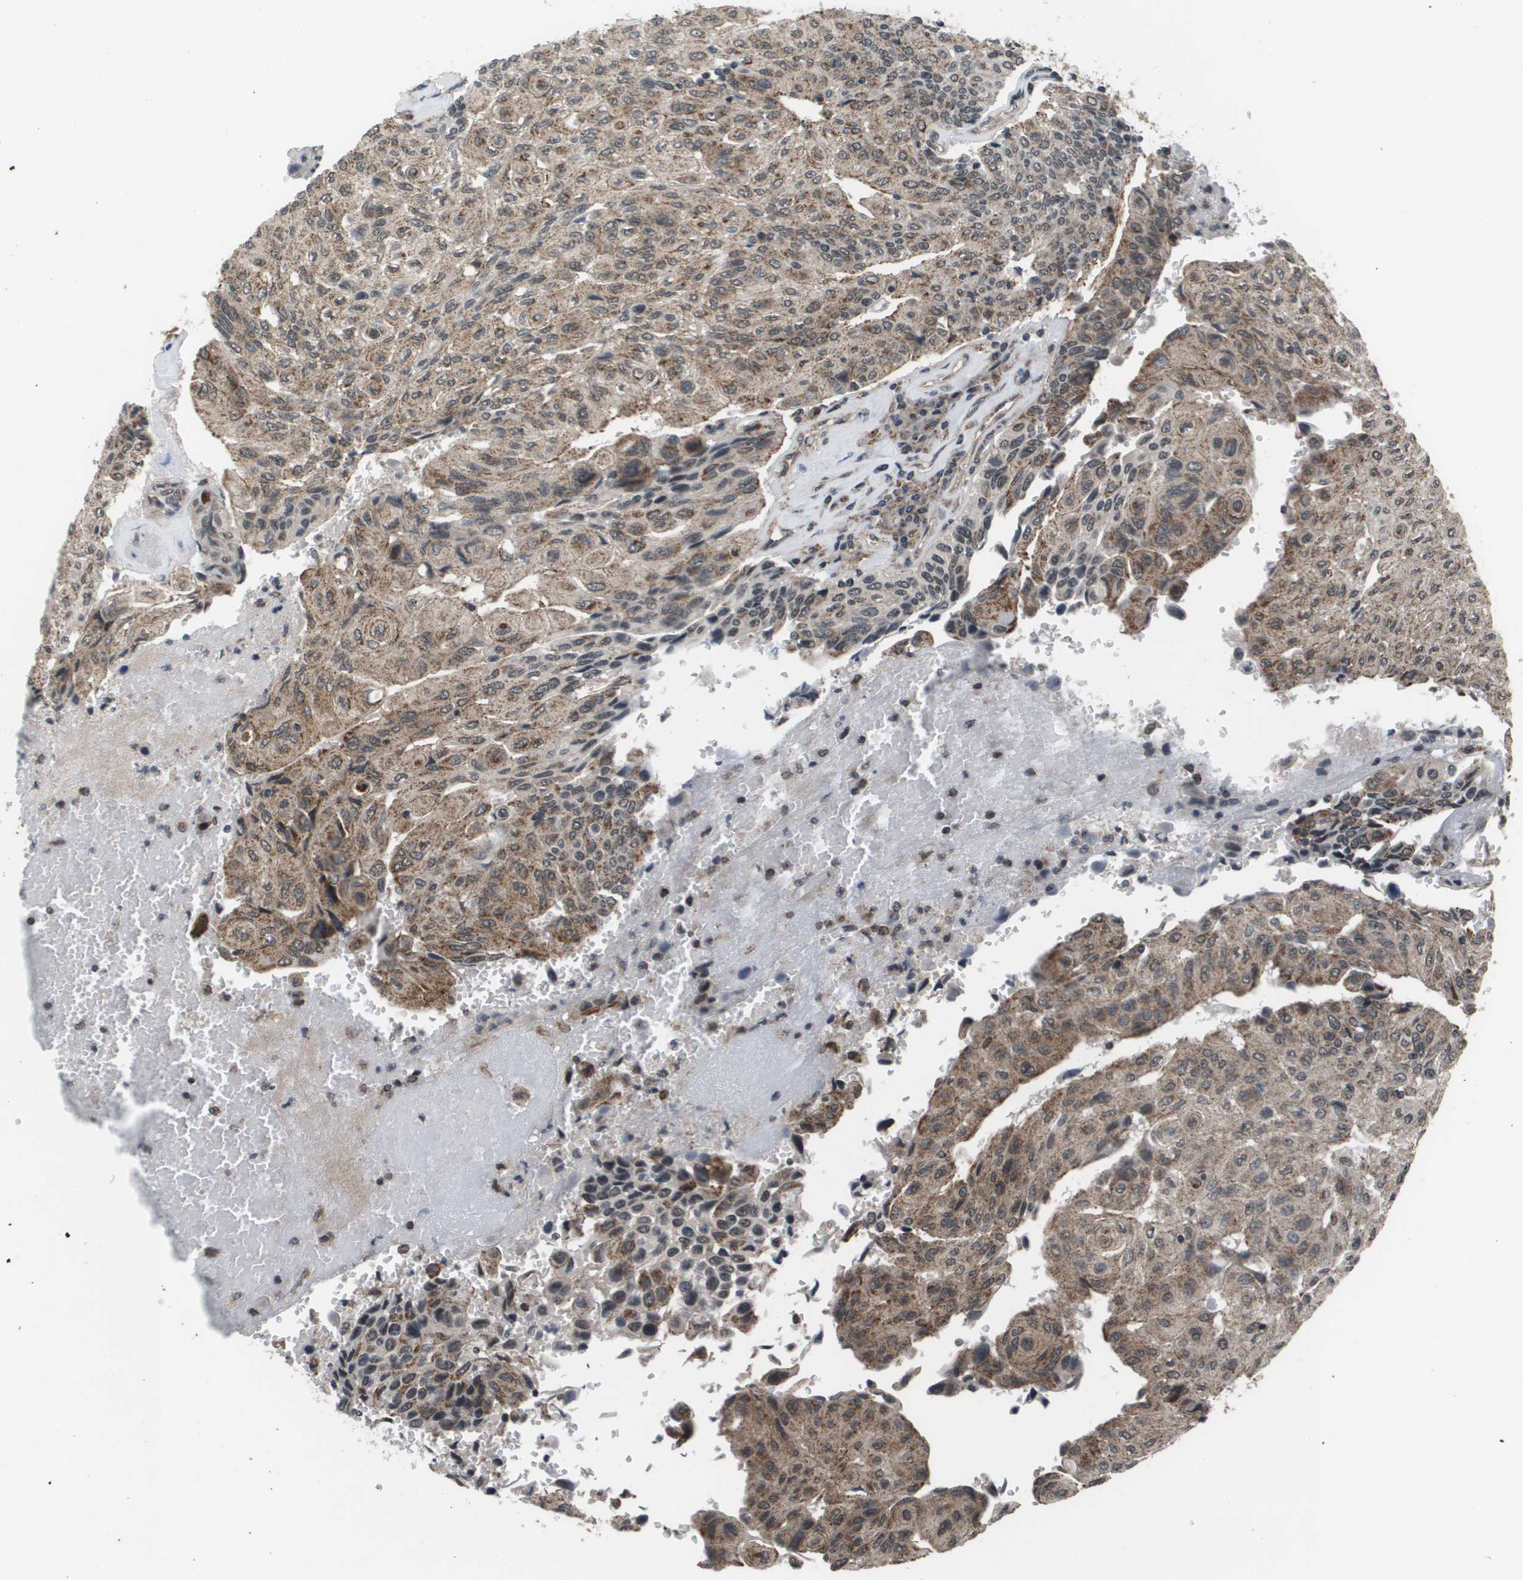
{"staining": {"intensity": "moderate", "quantity": ">75%", "location": "cytoplasmic/membranous"}, "tissue": "urothelial cancer", "cell_type": "Tumor cells", "image_type": "cancer", "snomed": [{"axis": "morphology", "description": "Urothelial carcinoma, High grade"}, {"axis": "topography", "description": "Urinary bladder"}], "caption": "Brown immunohistochemical staining in high-grade urothelial carcinoma demonstrates moderate cytoplasmic/membranous positivity in about >75% of tumor cells.", "gene": "PPFIA1", "patient": {"sex": "male", "age": 66}}